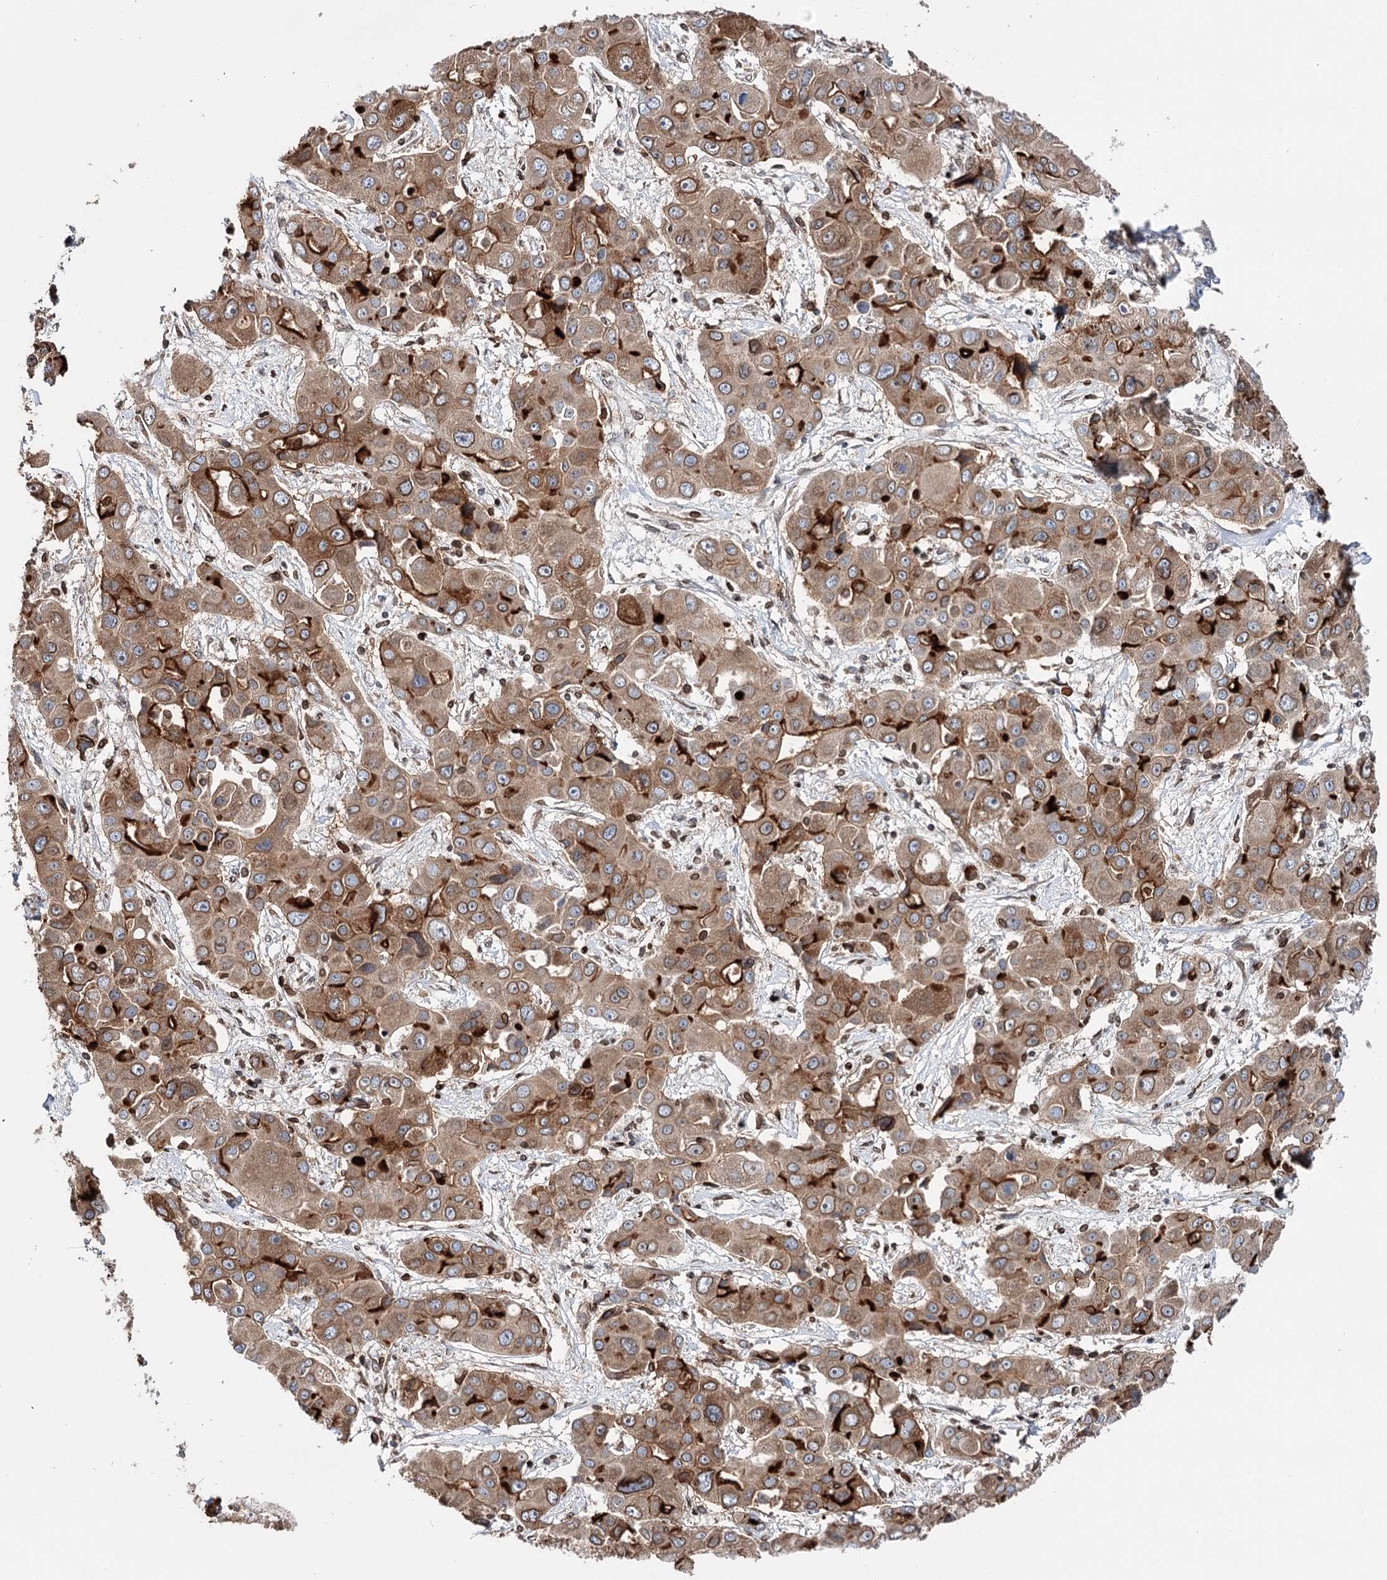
{"staining": {"intensity": "moderate", "quantity": ">75%", "location": "cytoplasmic/membranous,nuclear"}, "tissue": "liver cancer", "cell_type": "Tumor cells", "image_type": "cancer", "snomed": [{"axis": "morphology", "description": "Cholangiocarcinoma"}, {"axis": "topography", "description": "Liver"}], "caption": "IHC (DAB (3,3'-diaminobenzidine)) staining of human liver cancer reveals moderate cytoplasmic/membranous and nuclear protein positivity in approximately >75% of tumor cells.", "gene": "CFAP46", "patient": {"sex": "male", "age": 67}}